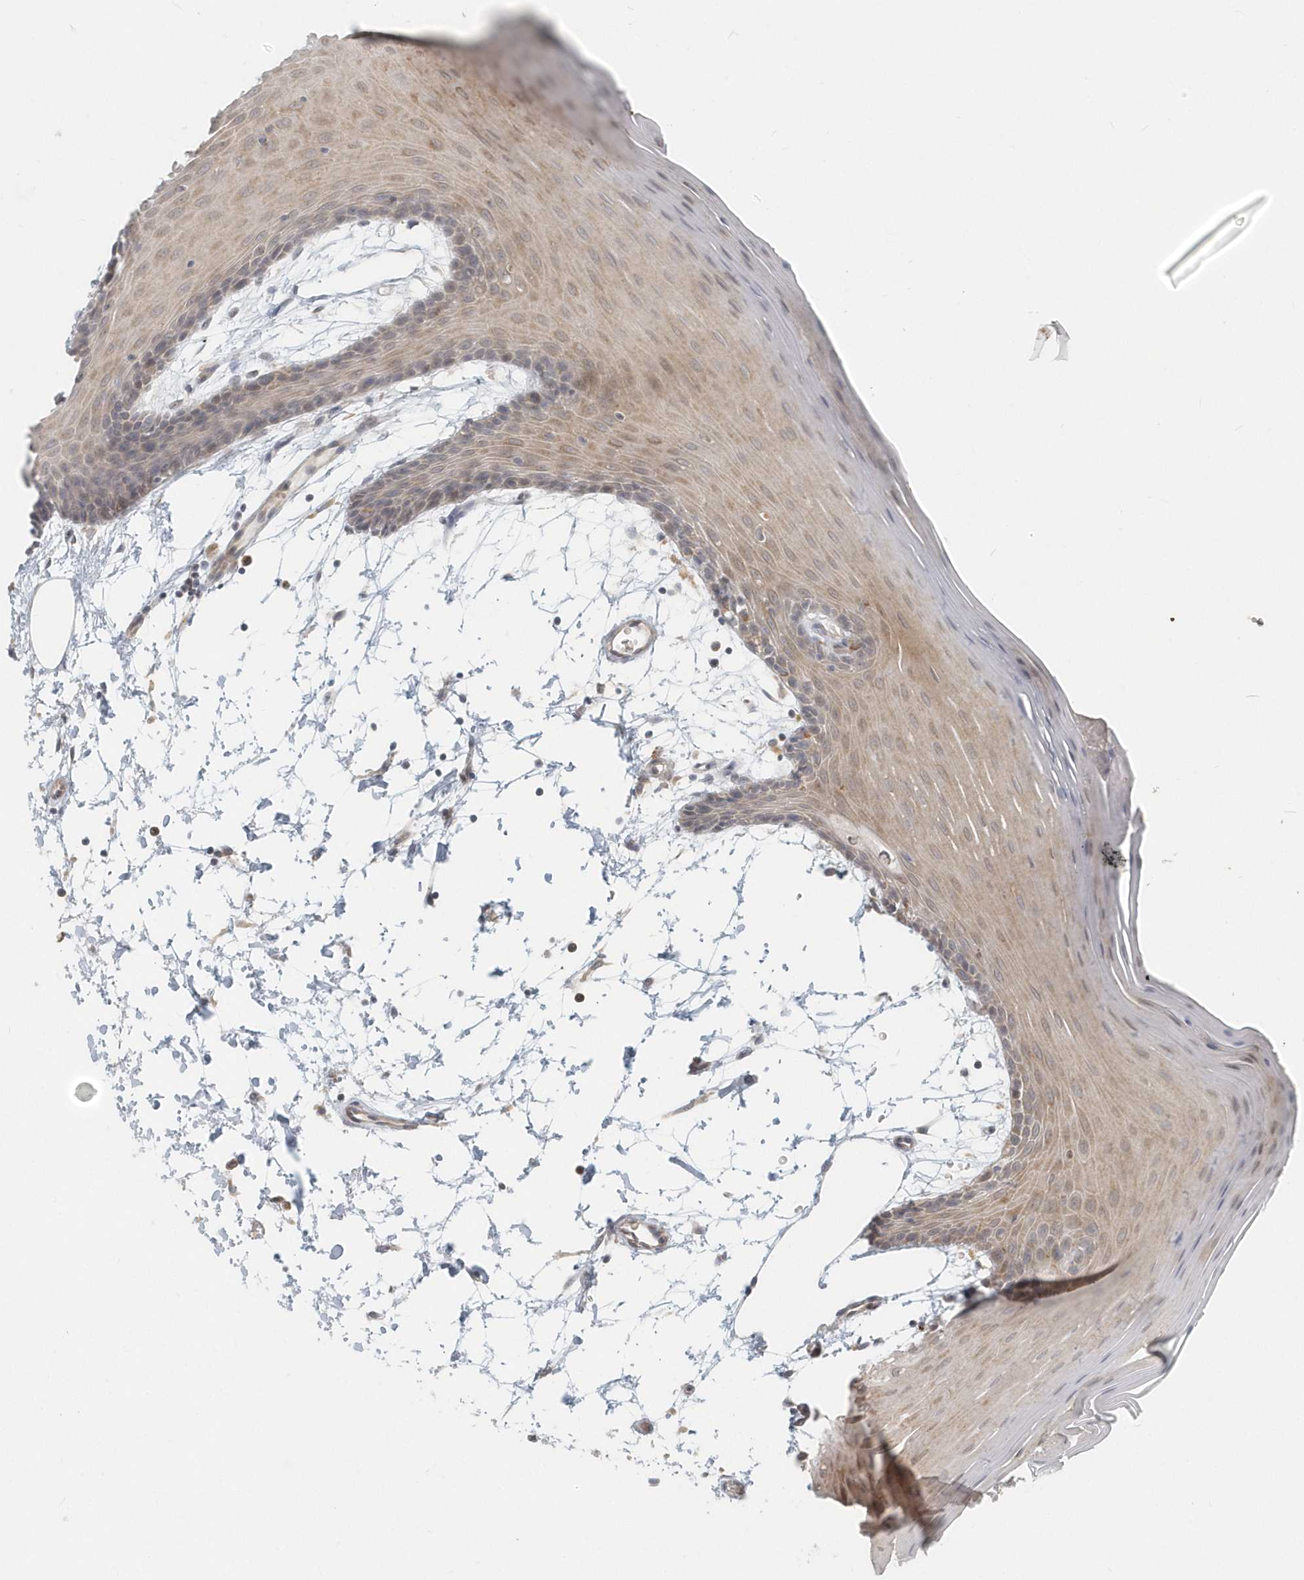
{"staining": {"intensity": "weak", "quantity": "25%-75%", "location": "cytoplasmic/membranous"}, "tissue": "oral mucosa", "cell_type": "Squamous epithelial cells", "image_type": "normal", "snomed": [{"axis": "morphology", "description": "Normal tissue, NOS"}, {"axis": "topography", "description": "Skeletal muscle"}, {"axis": "topography", "description": "Oral tissue"}, {"axis": "topography", "description": "Salivary gland"}, {"axis": "topography", "description": "Peripheral nerve tissue"}], "caption": "IHC of unremarkable human oral mucosa reveals low levels of weak cytoplasmic/membranous expression in about 25%-75% of squamous epithelial cells.", "gene": "NAPB", "patient": {"sex": "male", "age": 54}}